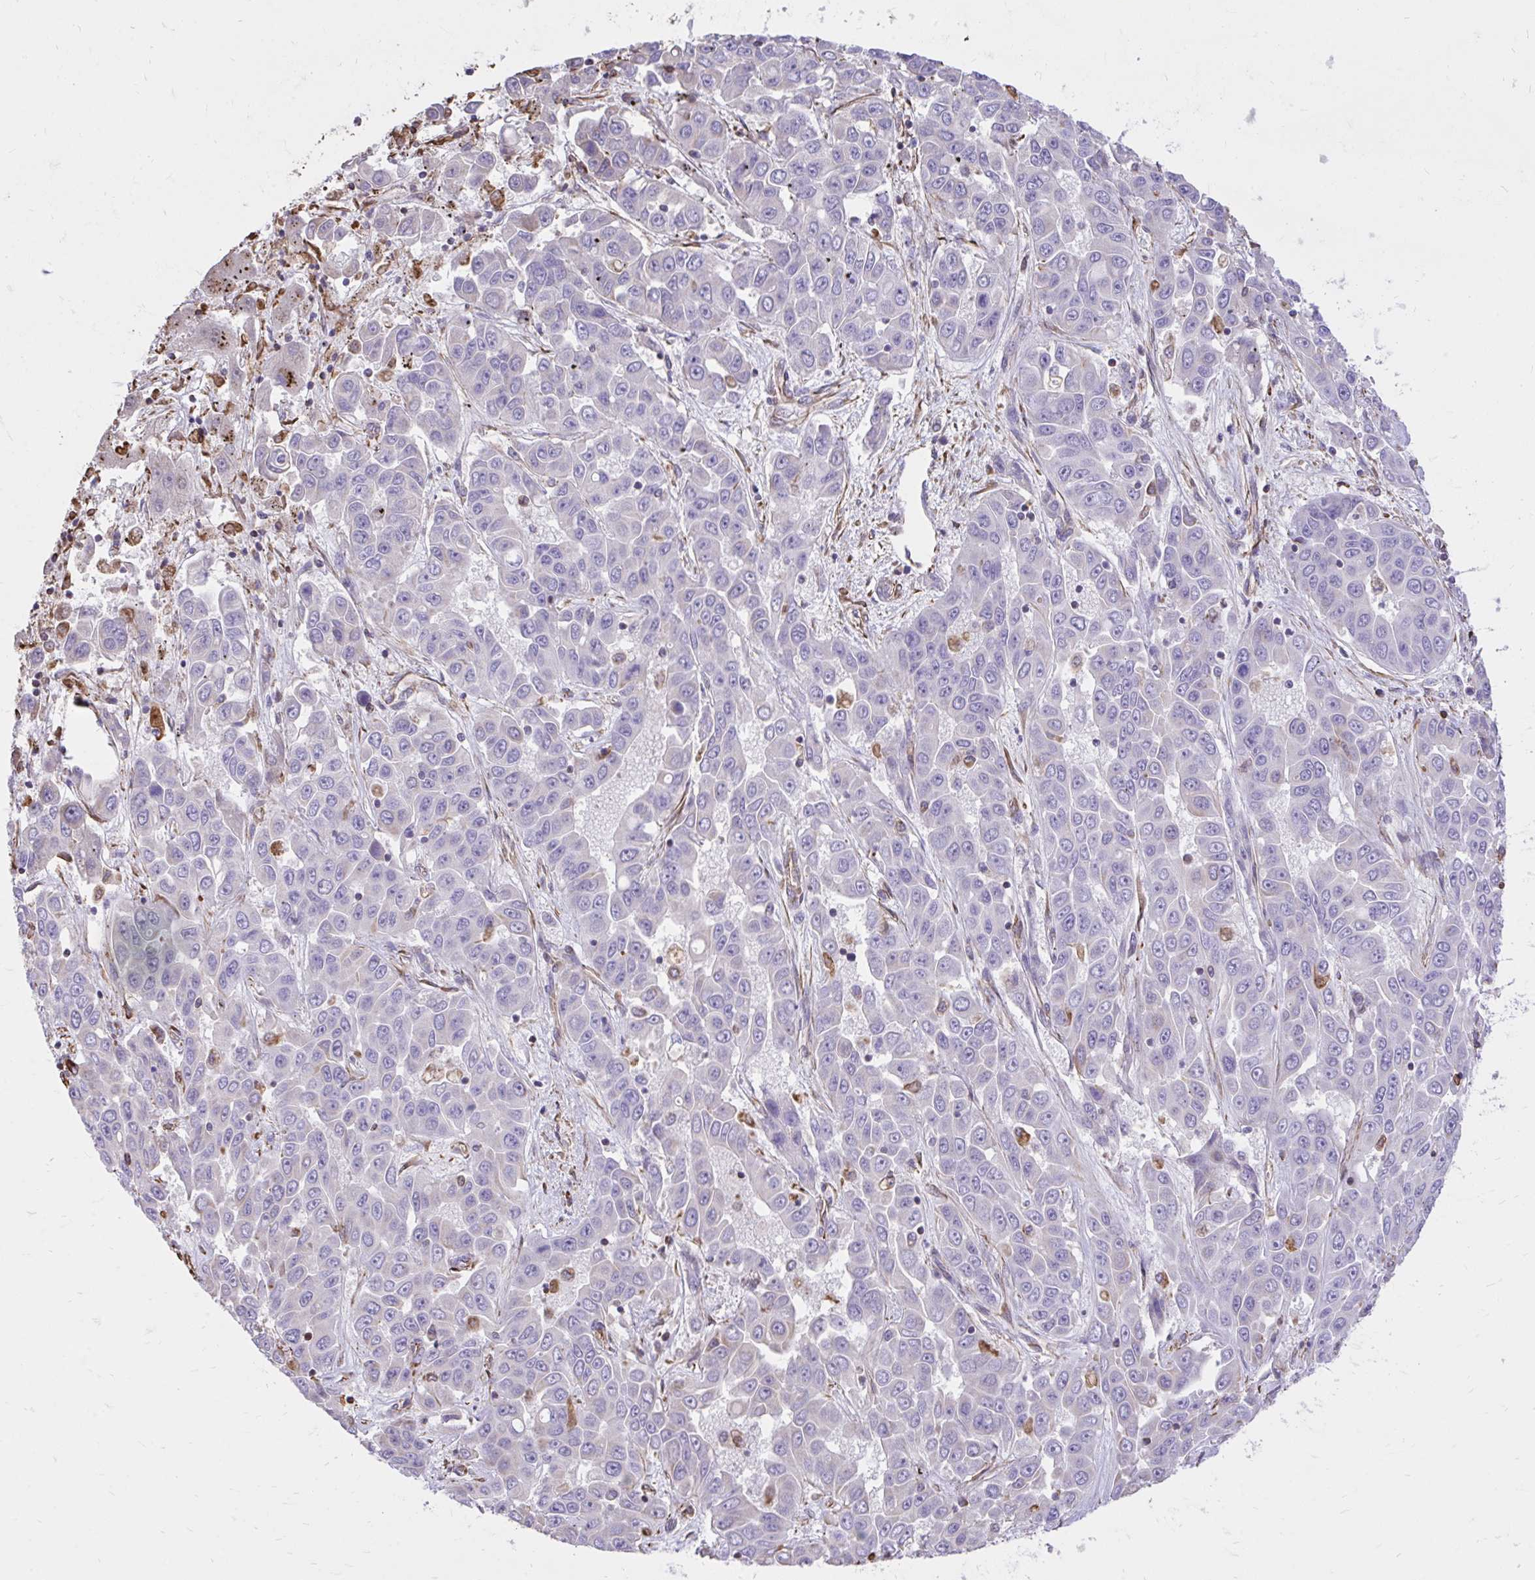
{"staining": {"intensity": "negative", "quantity": "none", "location": "none"}, "tissue": "liver cancer", "cell_type": "Tumor cells", "image_type": "cancer", "snomed": [{"axis": "morphology", "description": "Cholangiocarcinoma"}, {"axis": "topography", "description": "Liver"}], "caption": "Tumor cells are negative for brown protein staining in liver cancer (cholangiocarcinoma).", "gene": "RNF103", "patient": {"sex": "female", "age": 52}}